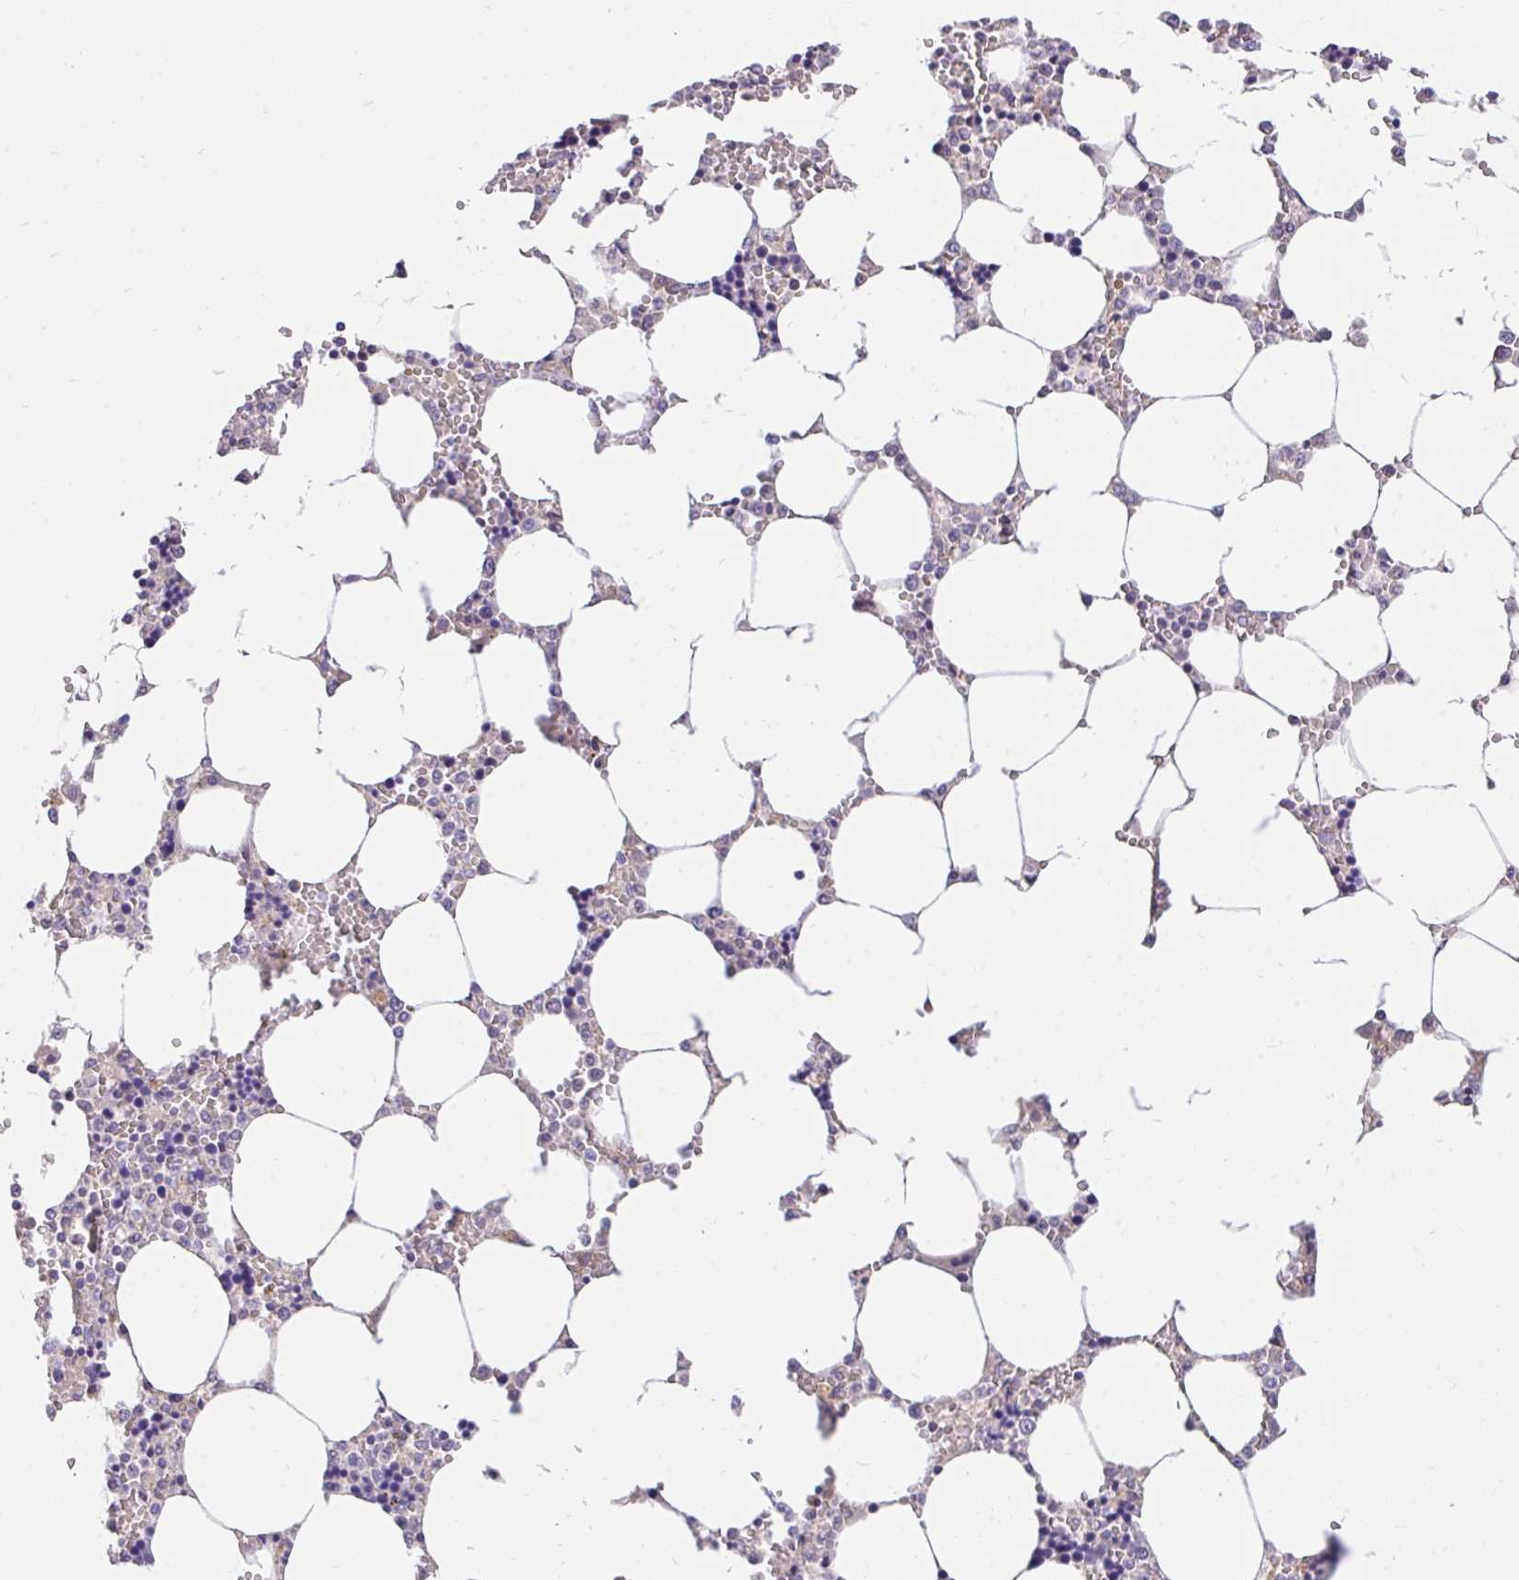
{"staining": {"intensity": "negative", "quantity": "none", "location": "none"}, "tissue": "bone marrow", "cell_type": "Hematopoietic cells", "image_type": "normal", "snomed": [{"axis": "morphology", "description": "Normal tissue, NOS"}, {"axis": "topography", "description": "Bone marrow"}], "caption": "Immunohistochemistry (IHC) of benign human bone marrow exhibits no expression in hematopoietic cells.", "gene": "C19orf54", "patient": {"sex": "male", "age": 64}}